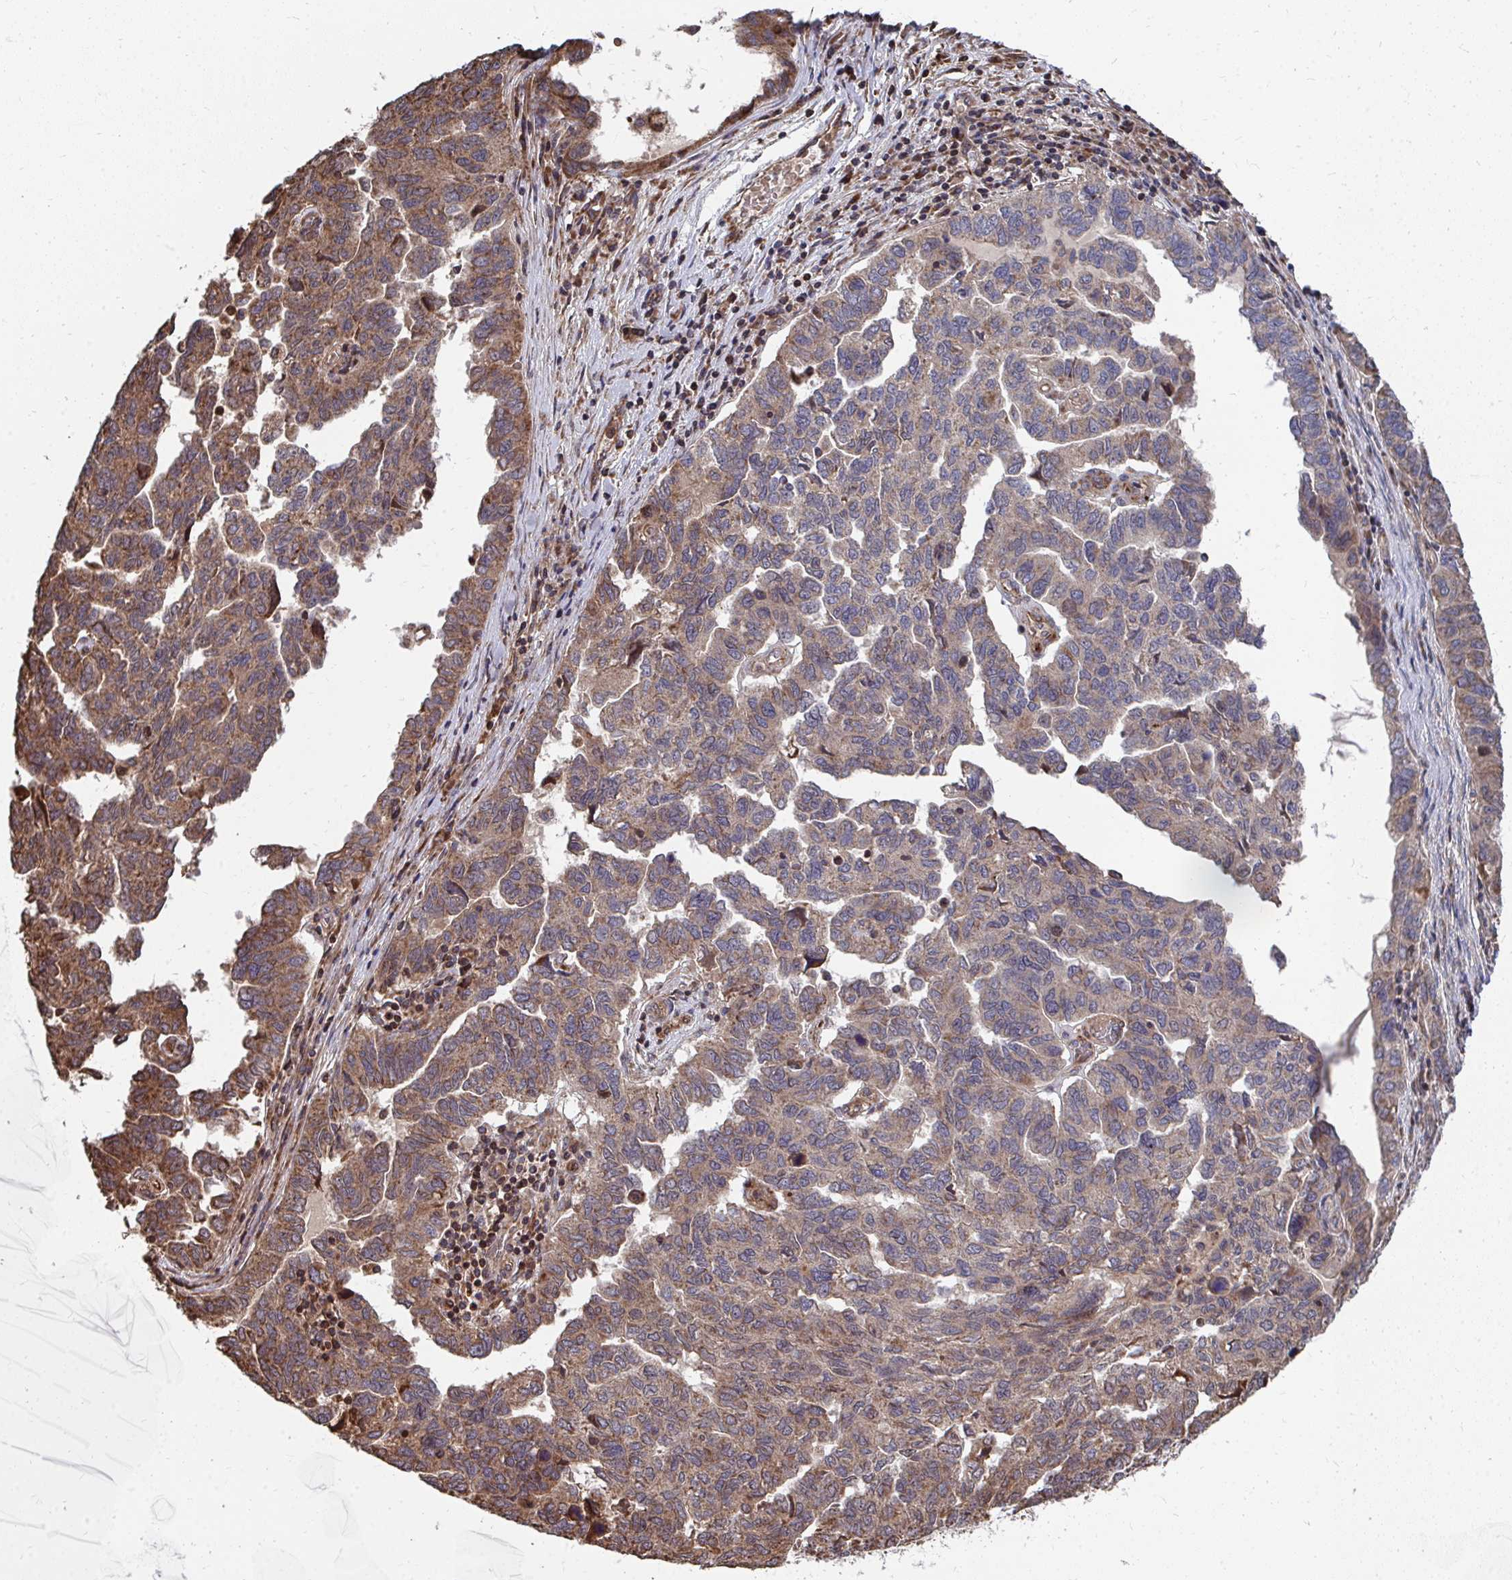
{"staining": {"intensity": "moderate", "quantity": ">75%", "location": "cytoplasmic/membranous"}, "tissue": "ovarian cancer", "cell_type": "Tumor cells", "image_type": "cancer", "snomed": [{"axis": "morphology", "description": "Cystadenocarcinoma, serous, NOS"}, {"axis": "topography", "description": "Ovary"}], "caption": "Protein analysis of ovarian cancer tissue reveals moderate cytoplasmic/membranous positivity in about >75% of tumor cells.", "gene": "FAM89A", "patient": {"sex": "female", "age": 64}}